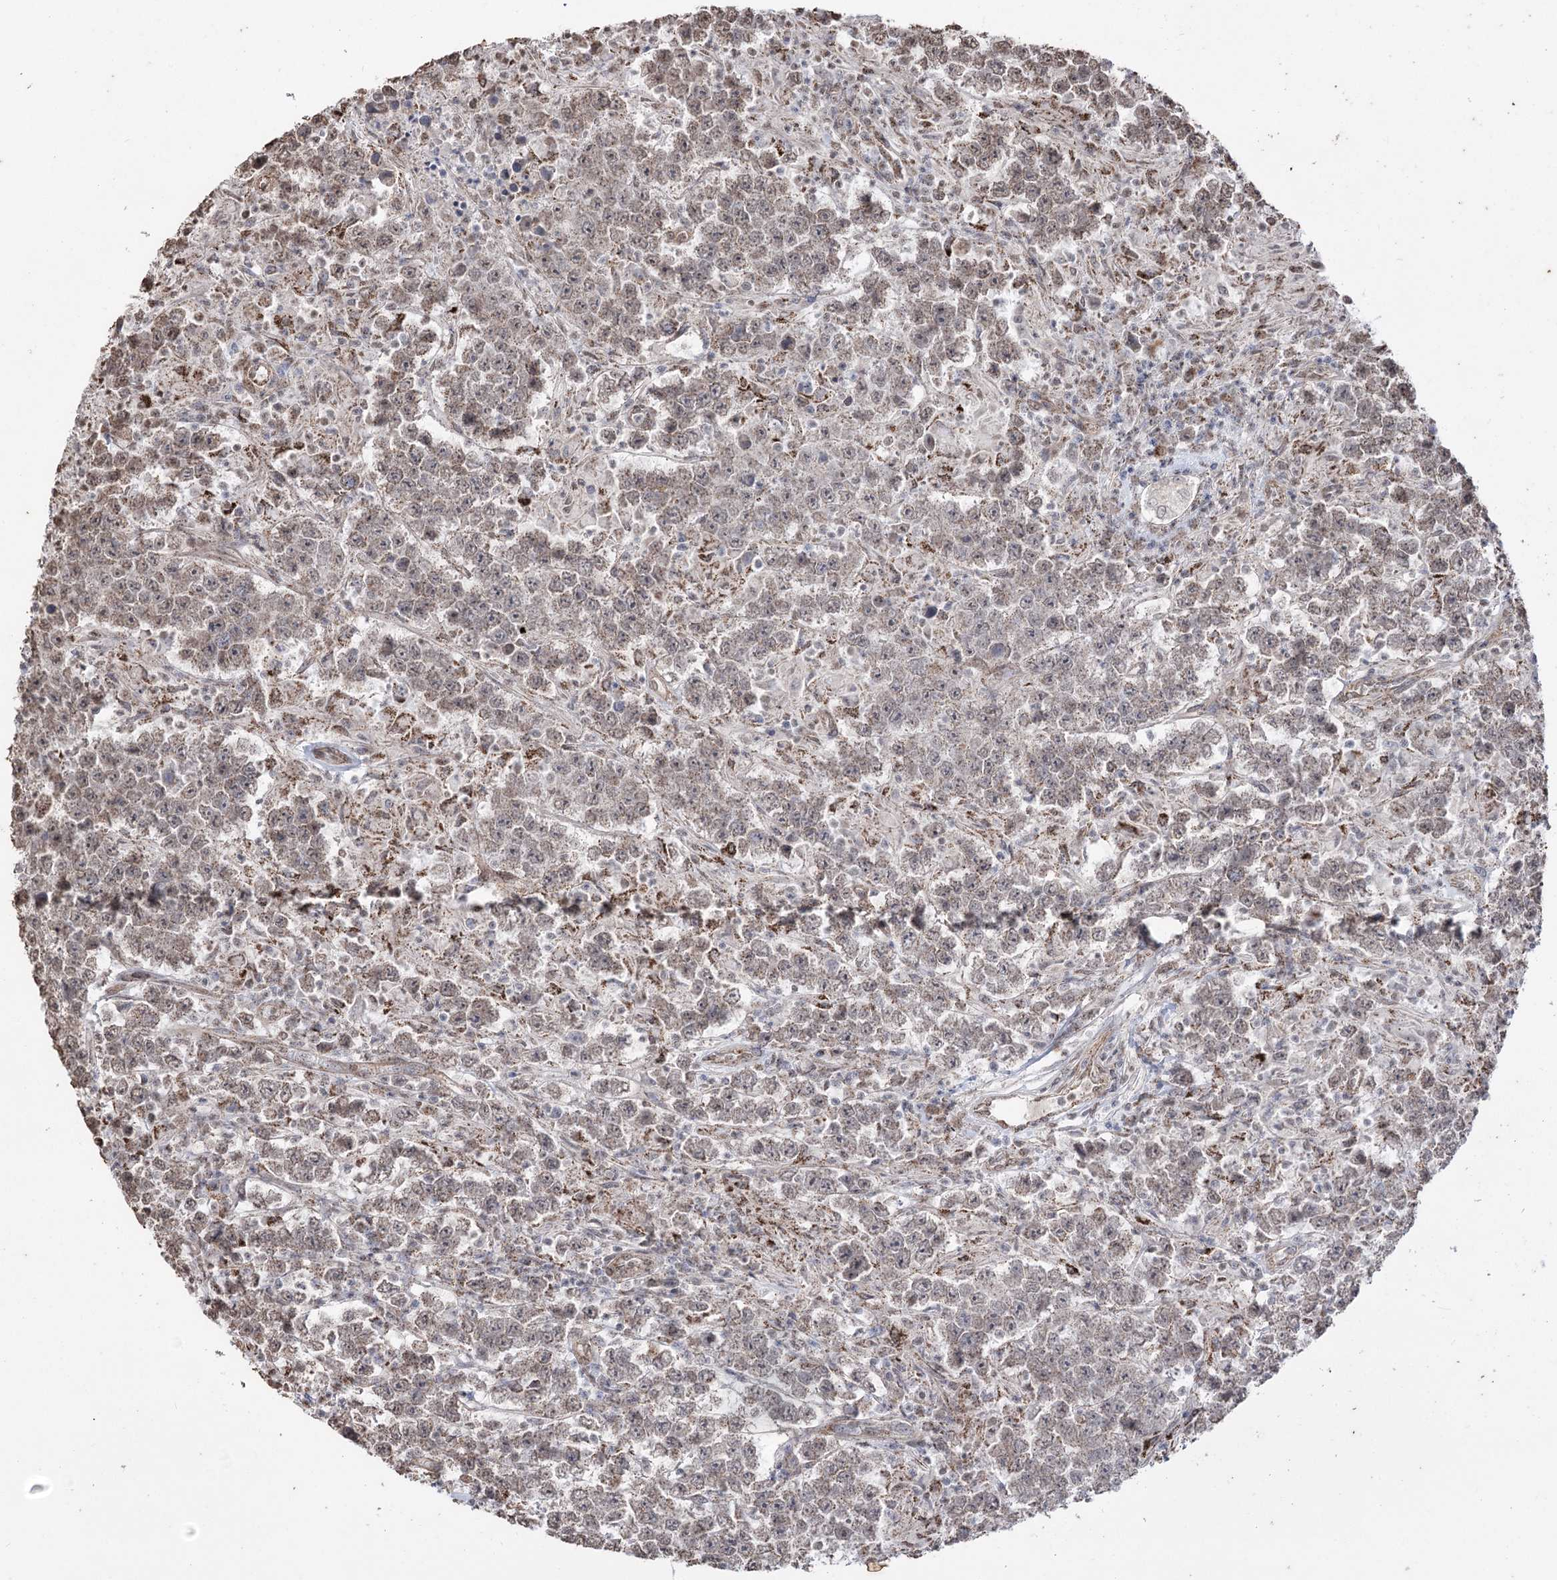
{"staining": {"intensity": "weak", "quantity": ">75%", "location": "cytoplasmic/membranous"}, "tissue": "testis cancer", "cell_type": "Tumor cells", "image_type": "cancer", "snomed": [{"axis": "morphology", "description": "Normal tissue, NOS"}, {"axis": "morphology", "description": "Urothelial carcinoma, High grade"}, {"axis": "morphology", "description": "Seminoma, NOS"}, {"axis": "morphology", "description": "Carcinoma, Embryonal, NOS"}, {"axis": "topography", "description": "Urinary bladder"}, {"axis": "topography", "description": "Testis"}], "caption": "Protein staining of testis seminoma tissue demonstrates weak cytoplasmic/membranous staining in about >75% of tumor cells.", "gene": "ZSCAN23", "patient": {"sex": "male", "age": 41}}